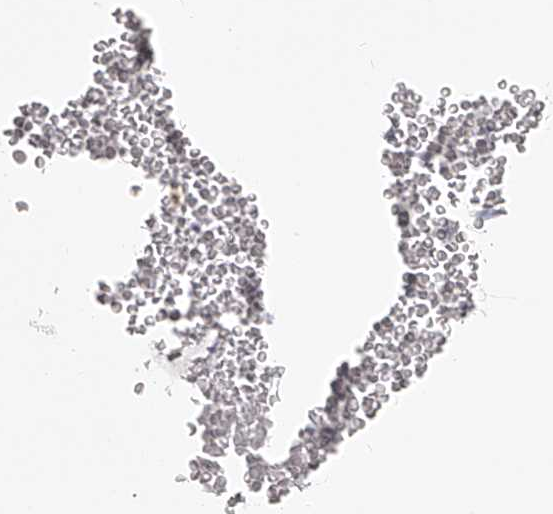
{"staining": {"intensity": "negative", "quantity": "none", "location": "none"}, "tissue": "bronchus", "cell_type": "Respiratory epithelial cells", "image_type": "normal", "snomed": [{"axis": "morphology", "description": "Normal tissue, NOS"}, {"axis": "morphology", "description": "Squamous cell carcinoma, NOS"}, {"axis": "topography", "description": "Lymph node"}, {"axis": "topography", "description": "Bronchus"}, {"axis": "topography", "description": "Lung"}], "caption": "The histopathology image exhibits no significant expression in respiratory epithelial cells of bronchus.", "gene": "DMRT1", "patient": {"sex": "male", "age": 66}}